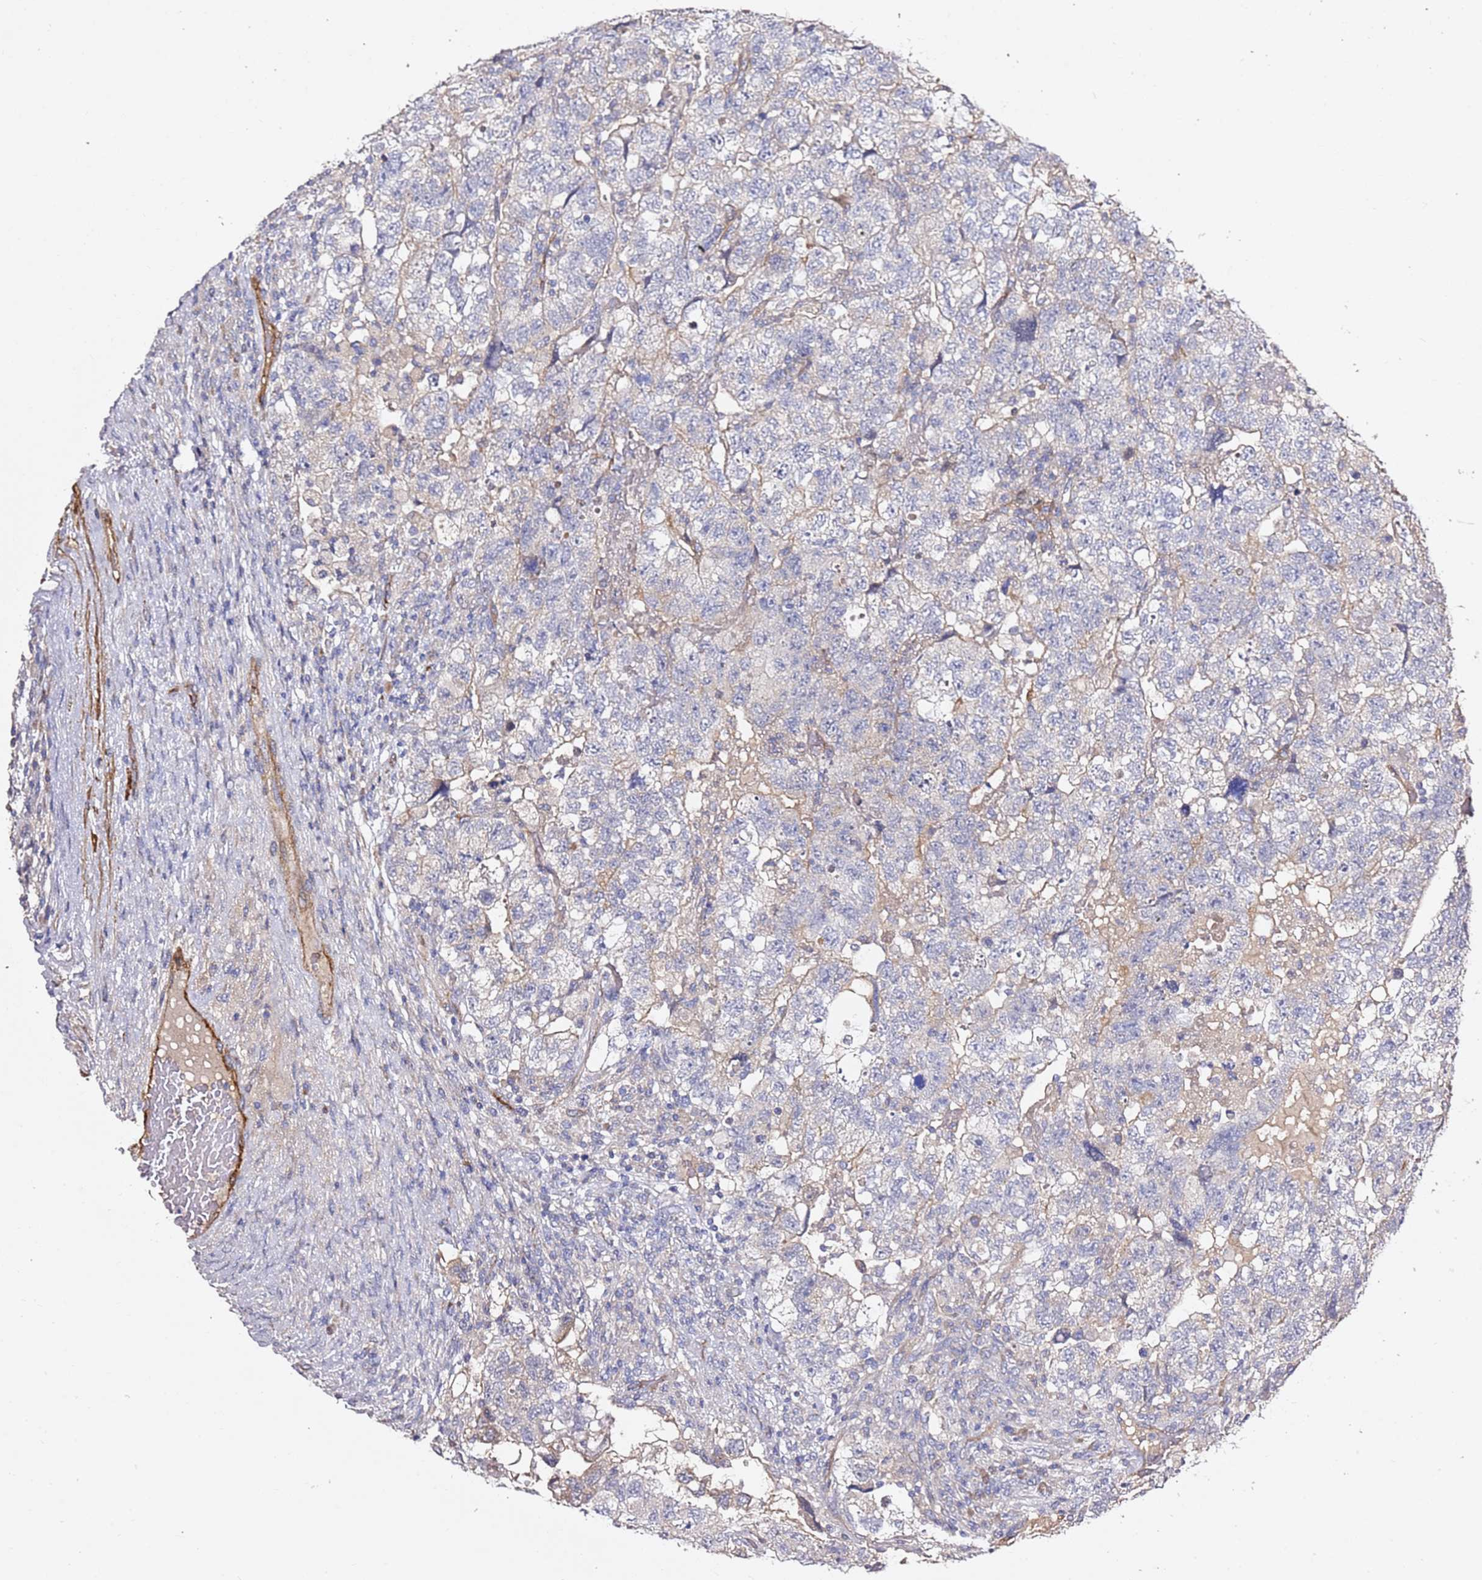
{"staining": {"intensity": "negative", "quantity": "none", "location": "none"}, "tissue": "testis cancer", "cell_type": "Tumor cells", "image_type": "cancer", "snomed": [{"axis": "morphology", "description": "Normal tissue, NOS"}, {"axis": "morphology", "description": "Carcinoma, Embryonal, NOS"}, {"axis": "topography", "description": "Testis"}], "caption": "Embryonal carcinoma (testis) was stained to show a protein in brown. There is no significant expression in tumor cells. (DAB (3,3'-diaminobenzidine) immunohistochemistry (IHC), high magnification).", "gene": "EPS8L1", "patient": {"sex": "male", "age": 36}}